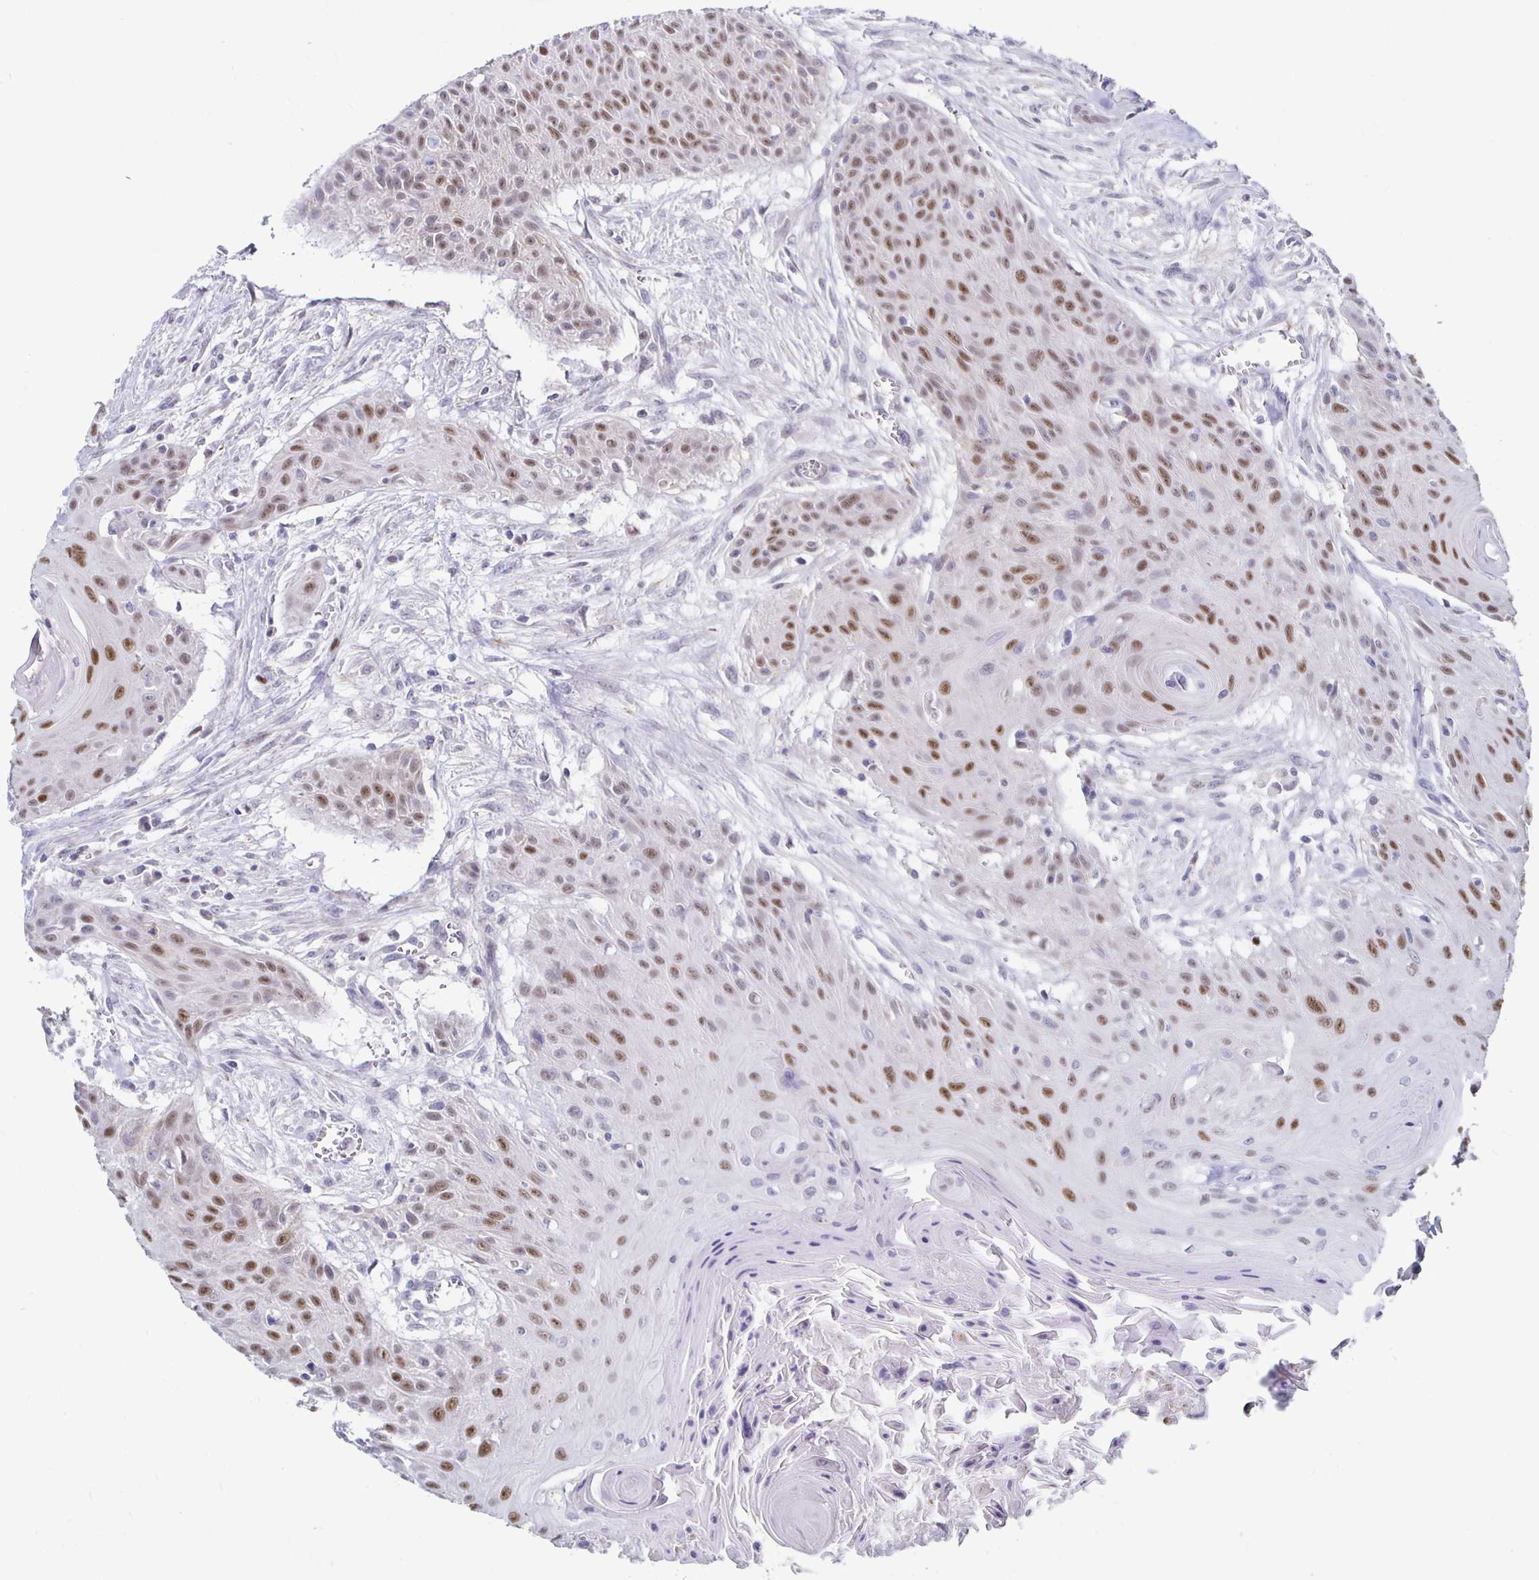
{"staining": {"intensity": "moderate", "quantity": ">75%", "location": "nuclear"}, "tissue": "head and neck cancer", "cell_type": "Tumor cells", "image_type": "cancer", "snomed": [{"axis": "morphology", "description": "Squamous cell carcinoma, NOS"}, {"axis": "topography", "description": "Lymph node"}, {"axis": "topography", "description": "Salivary gland"}, {"axis": "topography", "description": "Head-Neck"}], "caption": "Head and neck cancer (squamous cell carcinoma) stained with a brown dye demonstrates moderate nuclear positive positivity in approximately >75% of tumor cells.", "gene": "NOCT", "patient": {"sex": "female", "age": 74}}